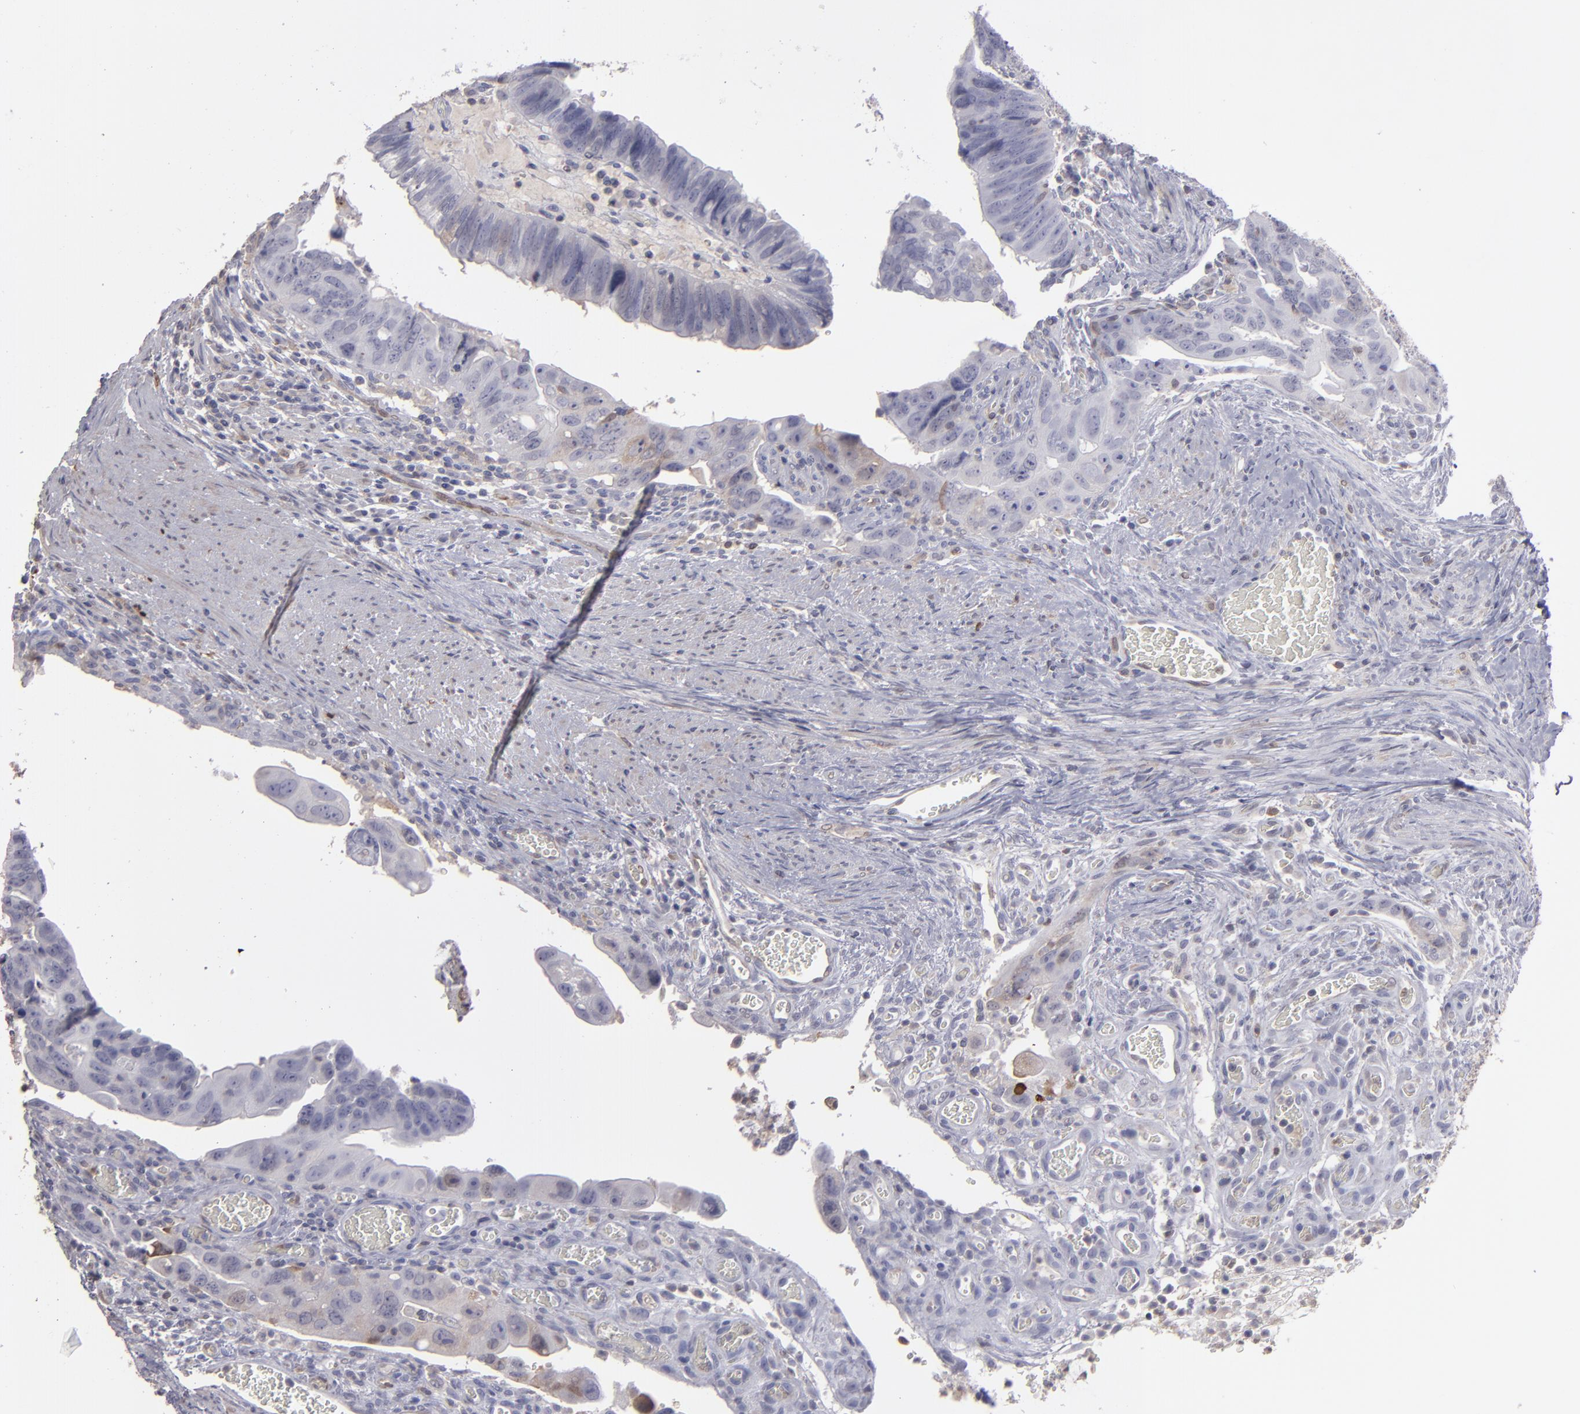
{"staining": {"intensity": "weak", "quantity": "<25%", "location": "cytoplasmic/membranous"}, "tissue": "colorectal cancer", "cell_type": "Tumor cells", "image_type": "cancer", "snomed": [{"axis": "morphology", "description": "Normal tissue, NOS"}, {"axis": "morphology", "description": "Adenocarcinoma, NOS"}, {"axis": "topography", "description": "Rectum"}], "caption": "An image of adenocarcinoma (colorectal) stained for a protein exhibits no brown staining in tumor cells. (Brightfield microscopy of DAB (3,3'-diaminobenzidine) IHC at high magnification).", "gene": "SEMA3G", "patient": {"sex": "male", "age": 92}}